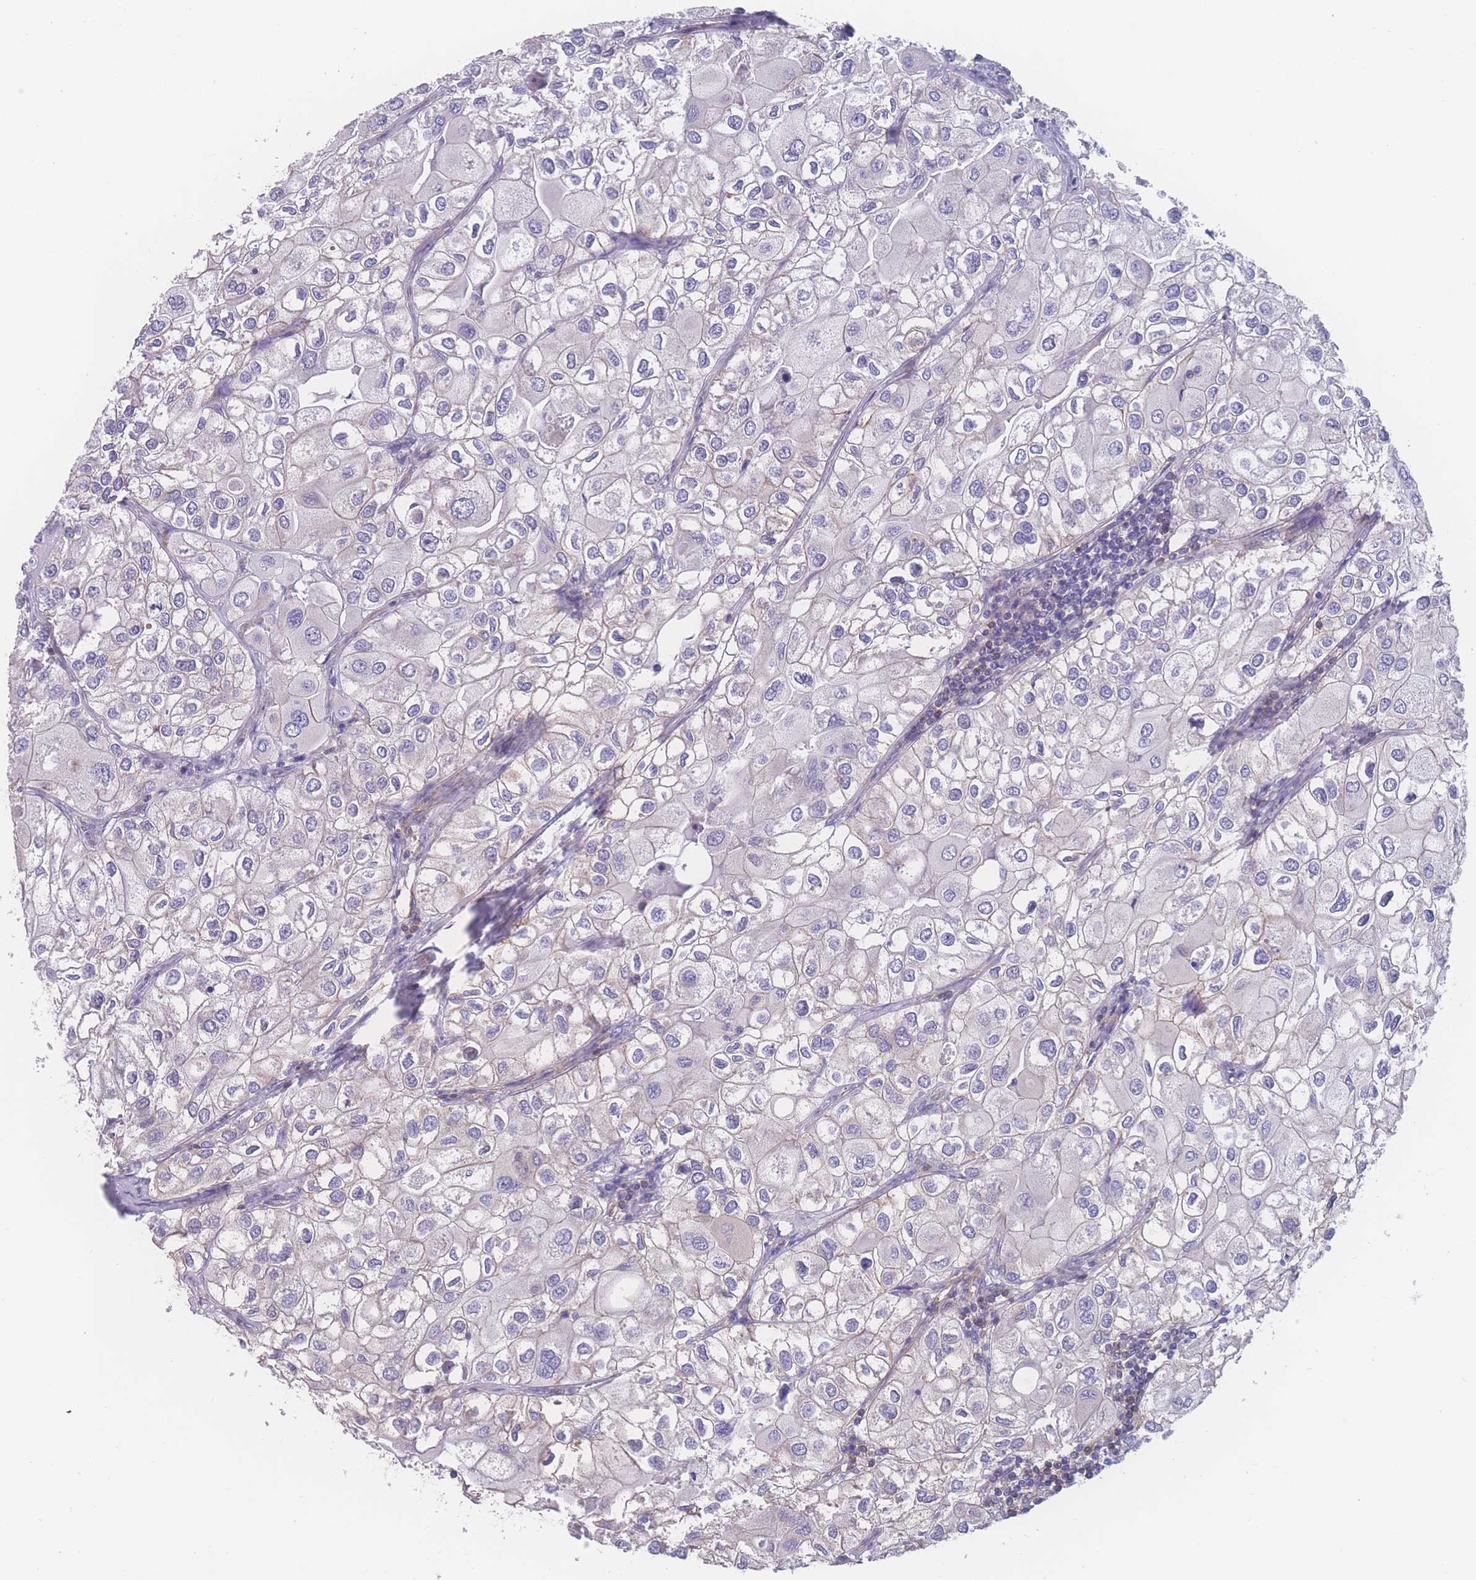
{"staining": {"intensity": "negative", "quantity": "none", "location": "none"}, "tissue": "urothelial cancer", "cell_type": "Tumor cells", "image_type": "cancer", "snomed": [{"axis": "morphology", "description": "Urothelial carcinoma, High grade"}, {"axis": "topography", "description": "Urinary bladder"}], "caption": "This is an immunohistochemistry photomicrograph of human urothelial carcinoma (high-grade). There is no expression in tumor cells.", "gene": "CFAP97", "patient": {"sex": "male", "age": 64}}